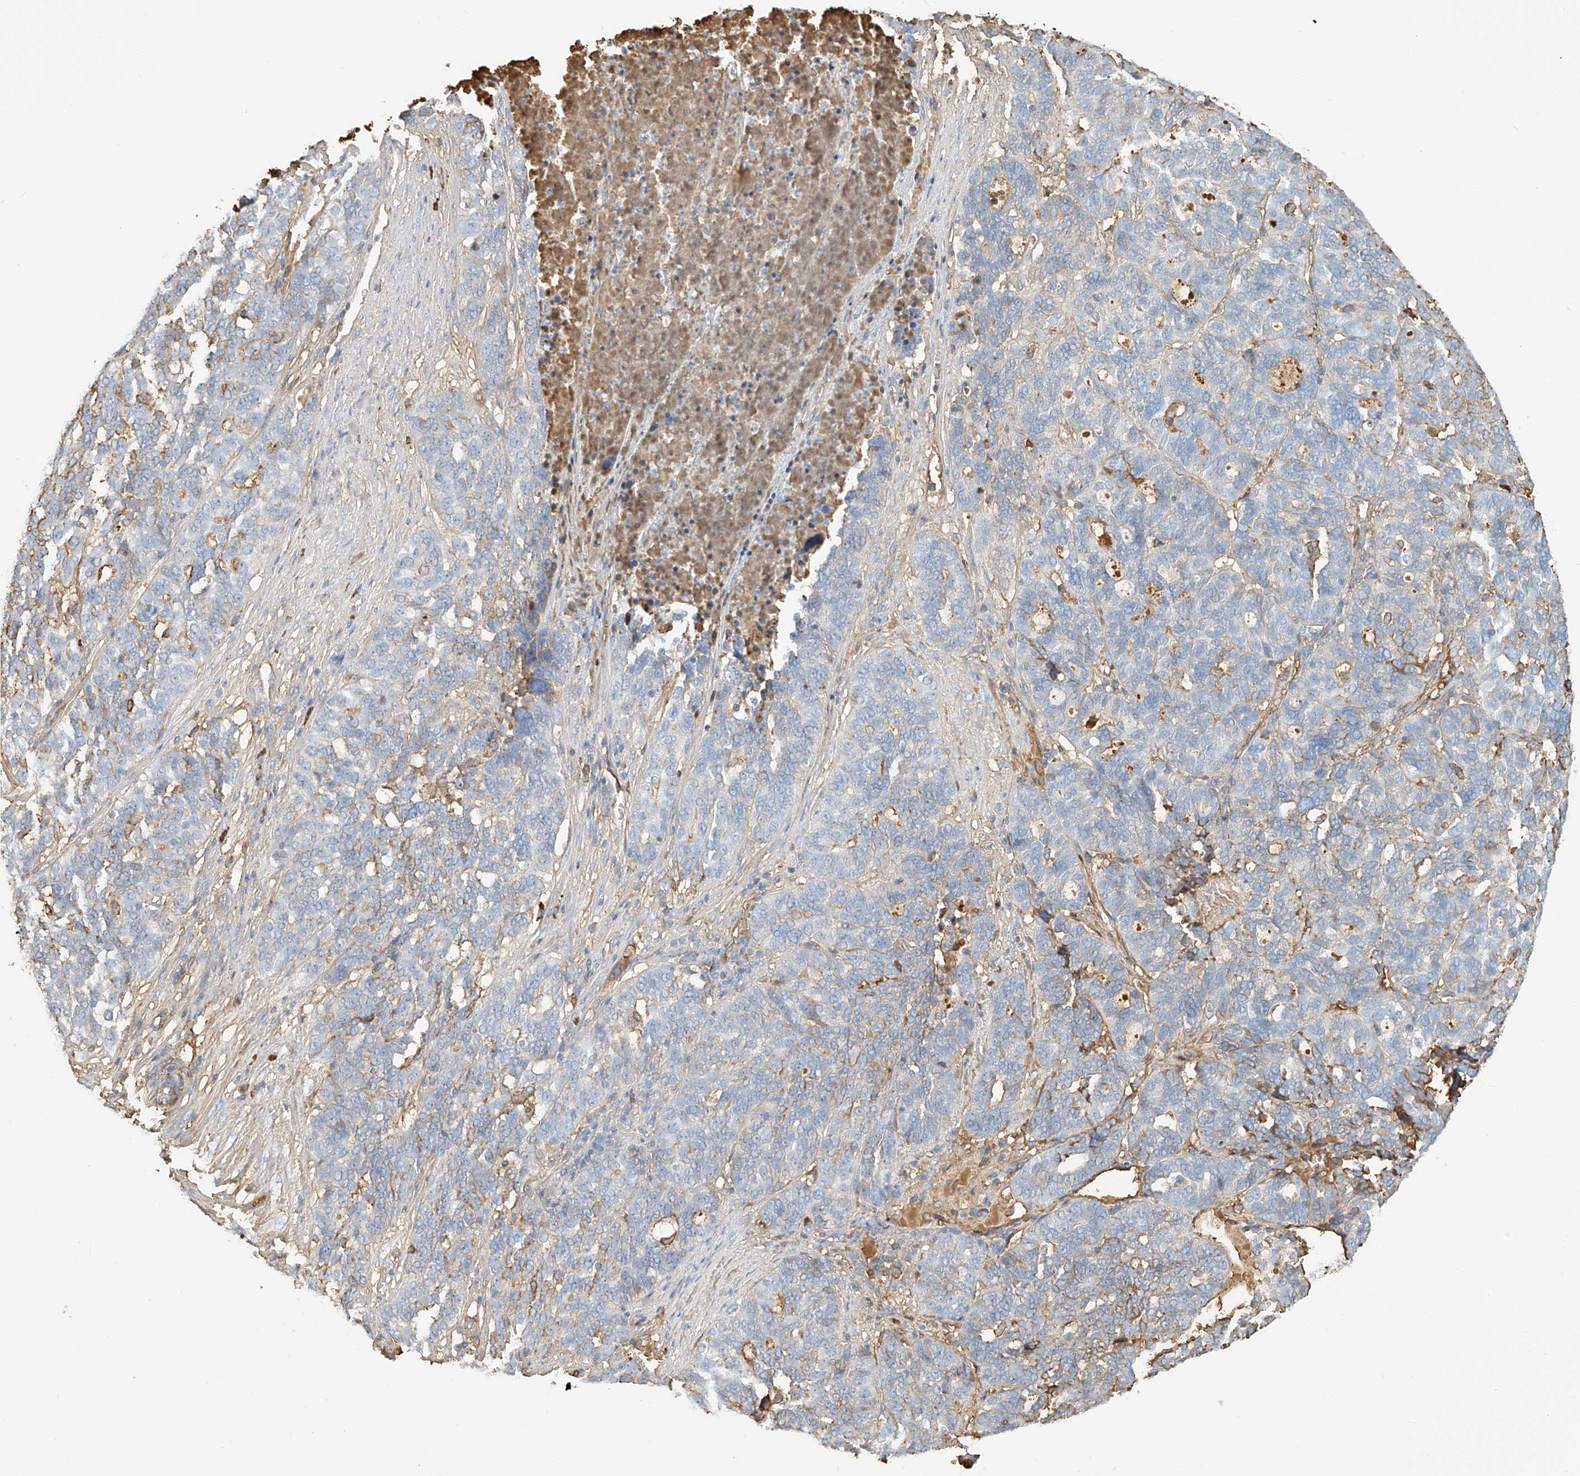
{"staining": {"intensity": "weak", "quantity": "<25%", "location": "cytoplasmic/membranous"}, "tissue": "ovarian cancer", "cell_type": "Tumor cells", "image_type": "cancer", "snomed": [{"axis": "morphology", "description": "Cystadenocarcinoma, serous, NOS"}, {"axis": "topography", "description": "Ovary"}], "caption": "Ovarian serous cystadenocarcinoma stained for a protein using immunohistochemistry reveals no positivity tumor cells.", "gene": "ZFP30", "patient": {"sex": "female", "age": 59}}